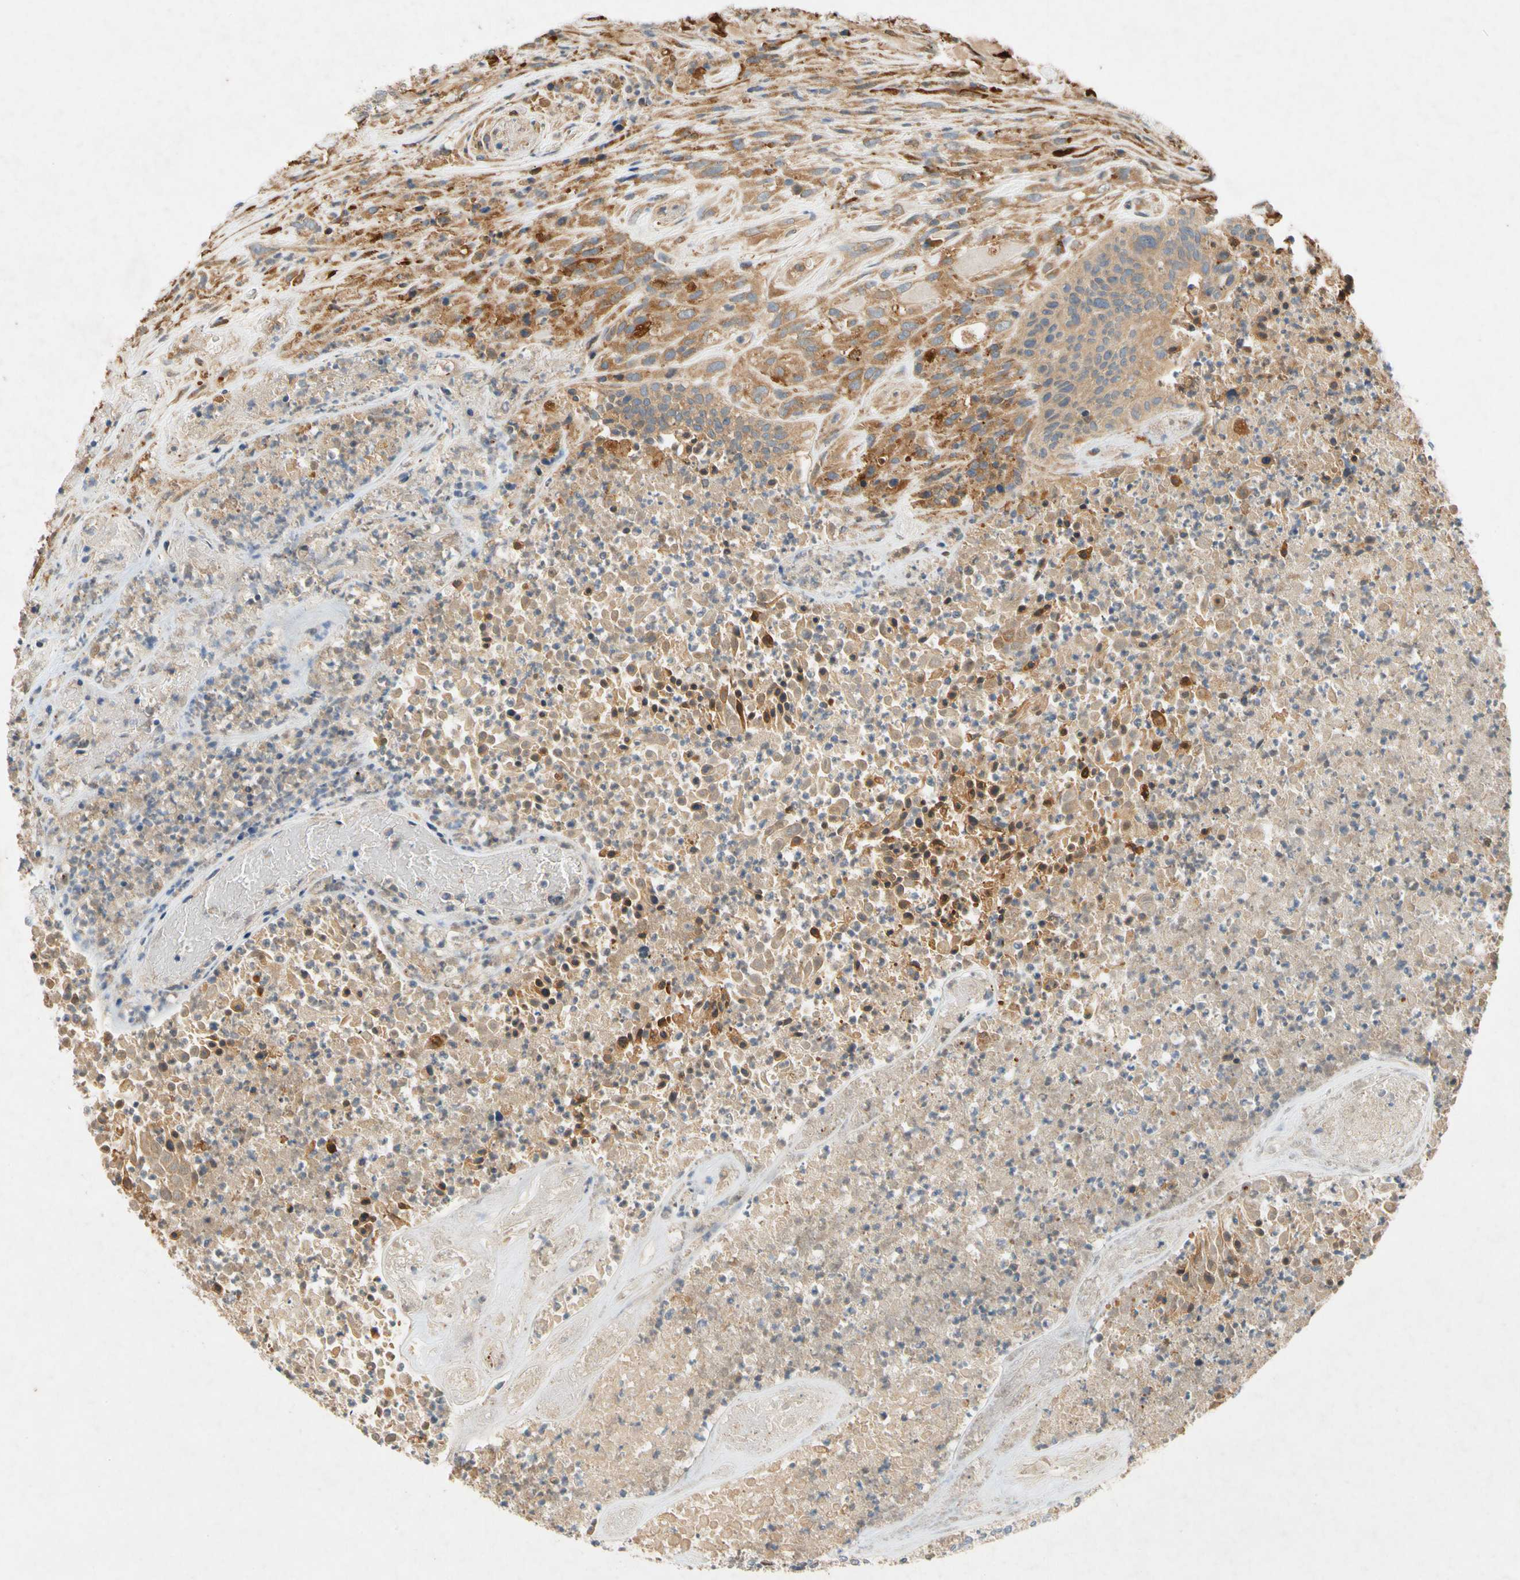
{"staining": {"intensity": "moderate", "quantity": ">75%", "location": "cytoplasmic/membranous"}, "tissue": "urothelial cancer", "cell_type": "Tumor cells", "image_type": "cancer", "snomed": [{"axis": "morphology", "description": "Urothelial carcinoma, High grade"}, {"axis": "topography", "description": "Urinary bladder"}], "caption": "High-magnification brightfield microscopy of urothelial cancer stained with DAB (brown) and counterstained with hematoxylin (blue). tumor cells exhibit moderate cytoplasmic/membranous staining is identified in approximately>75% of cells.", "gene": "USP46", "patient": {"sex": "male", "age": 66}}